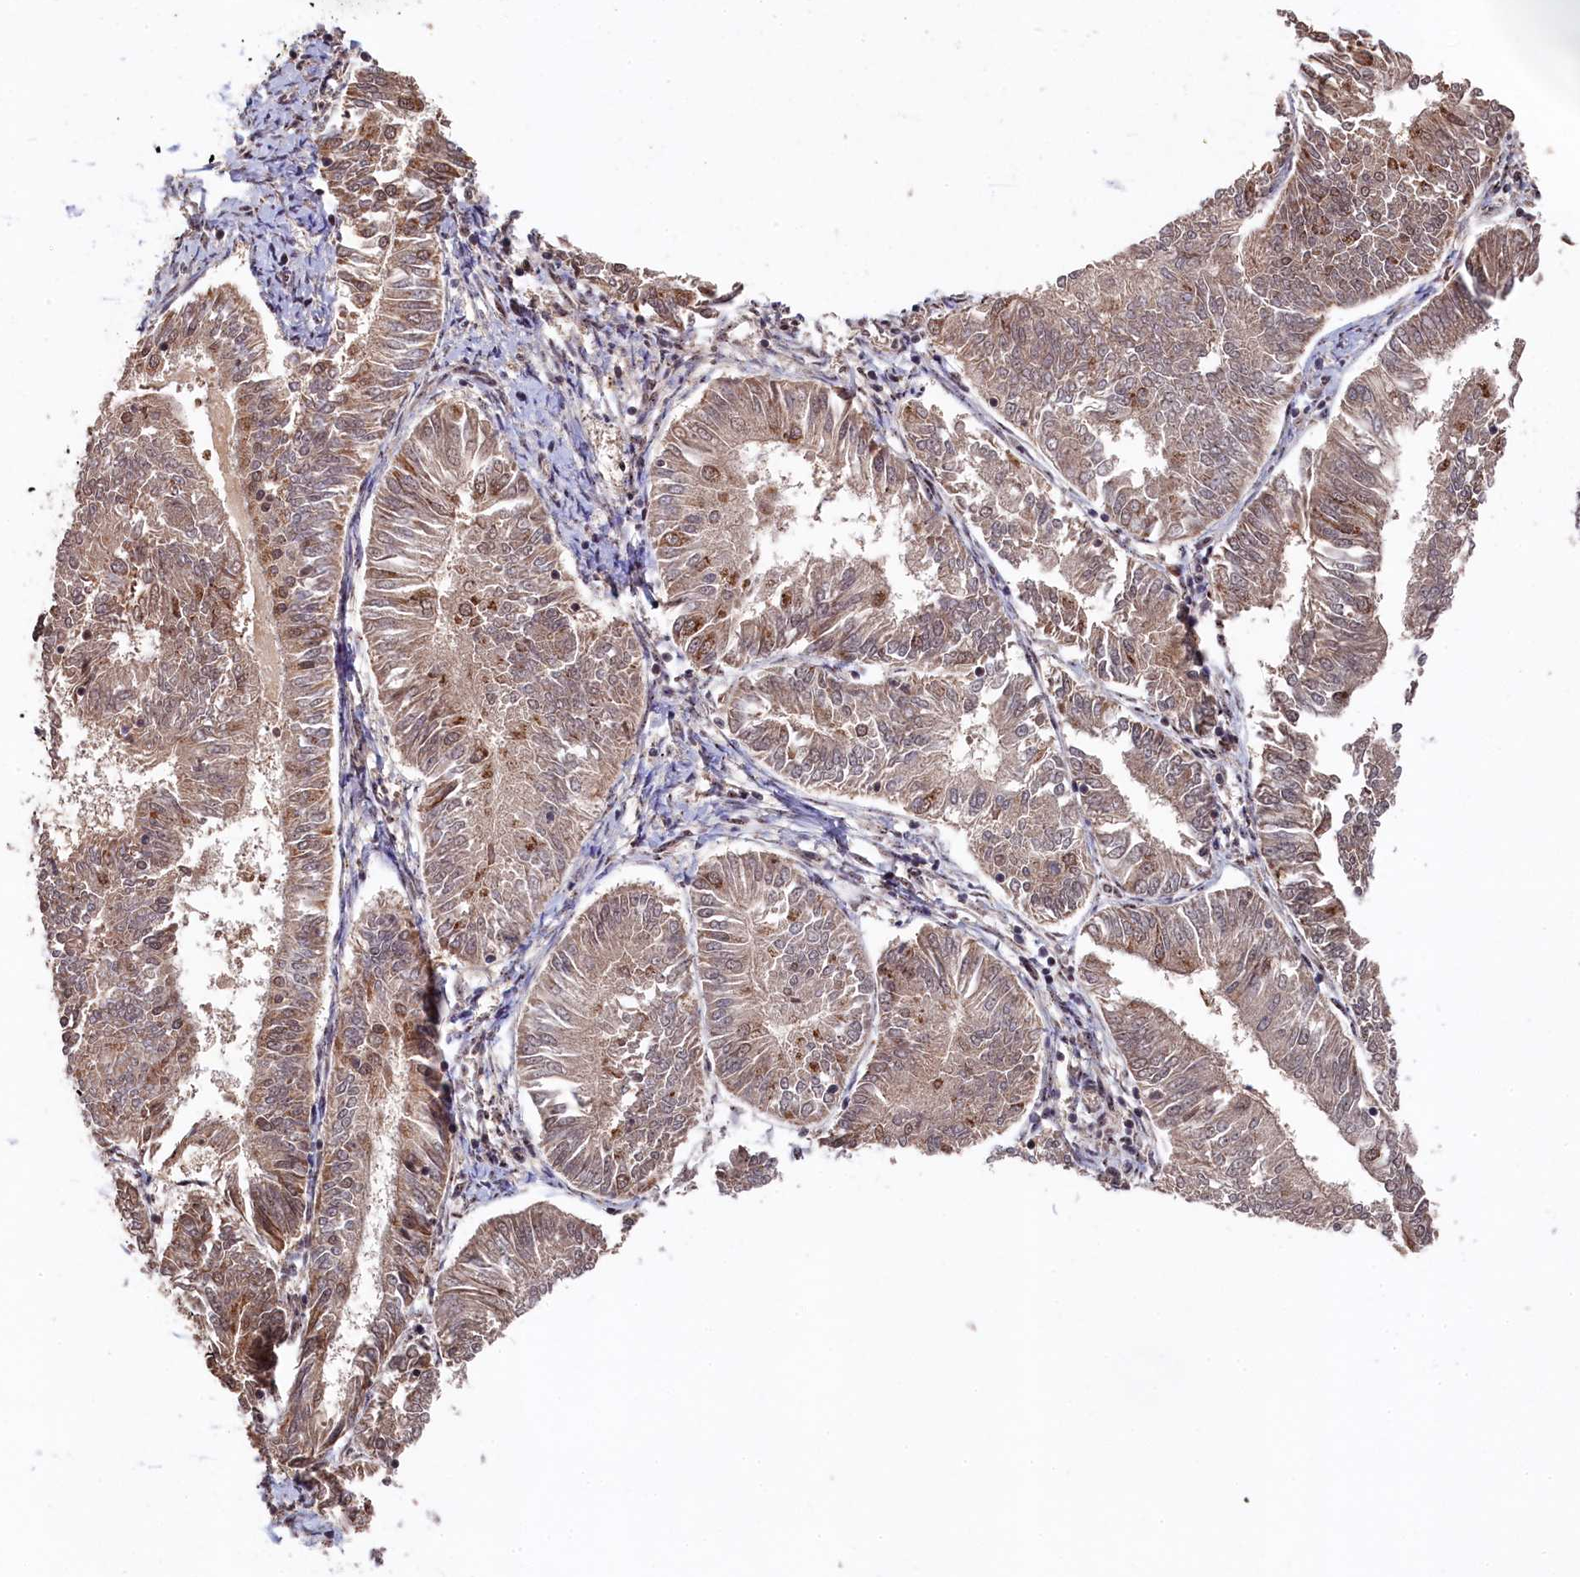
{"staining": {"intensity": "moderate", "quantity": ">75%", "location": "cytoplasmic/membranous"}, "tissue": "endometrial cancer", "cell_type": "Tumor cells", "image_type": "cancer", "snomed": [{"axis": "morphology", "description": "Adenocarcinoma, NOS"}, {"axis": "topography", "description": "Endometrium"}], "caption": "This is an image of IHC staining of endometrial cancer (adenocarcinoma), which shows moderate staining in the cytoplasmic/membranous of tumor cells.", "gene": "CLPX", "patient": {"sex": "female", "age": 58}}